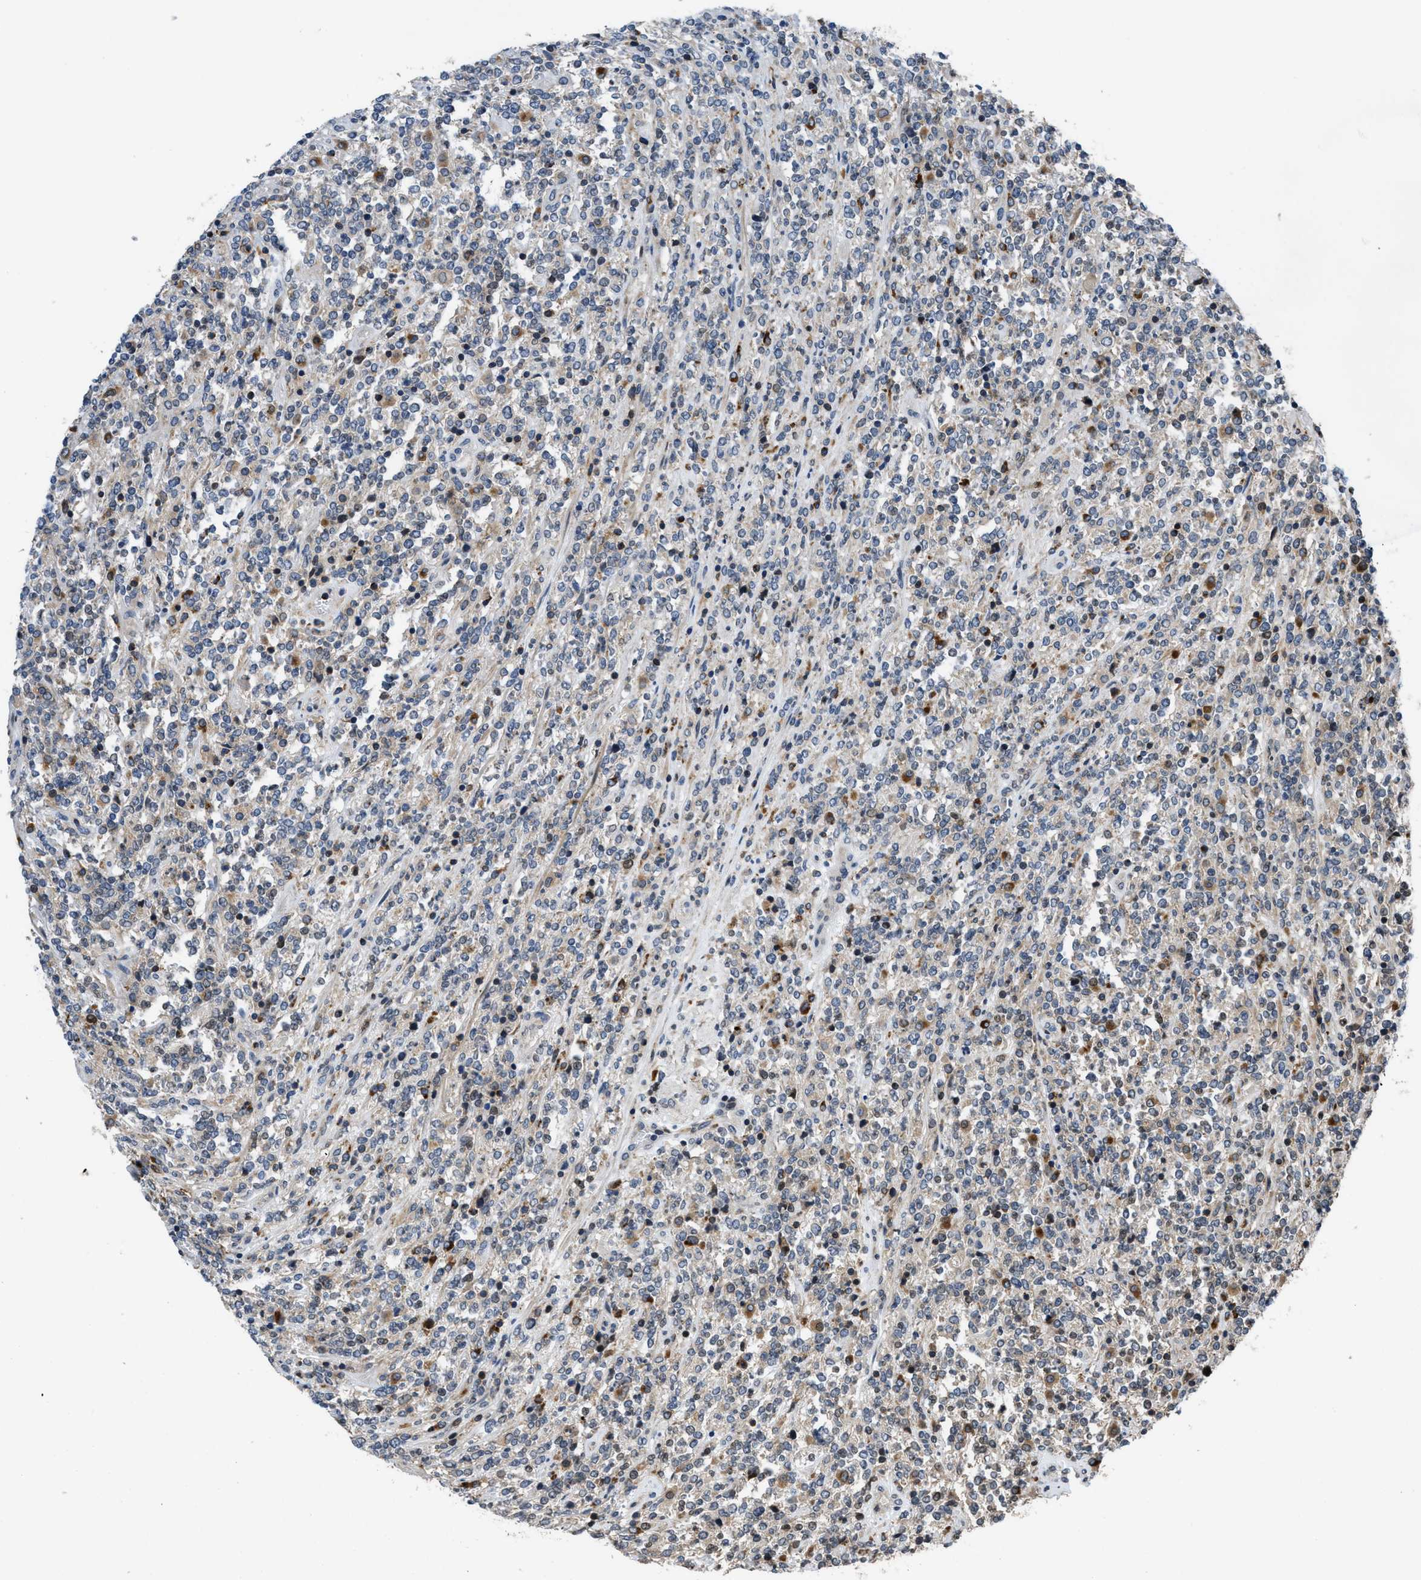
{"staining": {"intensity": "negative", "quantity": "none", "location": "none"}, "tissue": "lymphoma", "cell_type": "Tumor cells", "image_type": "cancer", "snomed": [{"axis": "morphology", "description": "Malignant lymphoma, non-Hodgkin's type, High grade"}, {"axis": "topography", "description": "Soft tissue"}], "caption": "DAB immunohistochemical staining of high-grade malignant lymphoma, non-Hodgkin's type demonstrates no significant expression in tumor cells. (IHC, brightfield microscopy, high magnification).", "gene": "CTBS", "patient": {"sex": "male", "age": 18}}